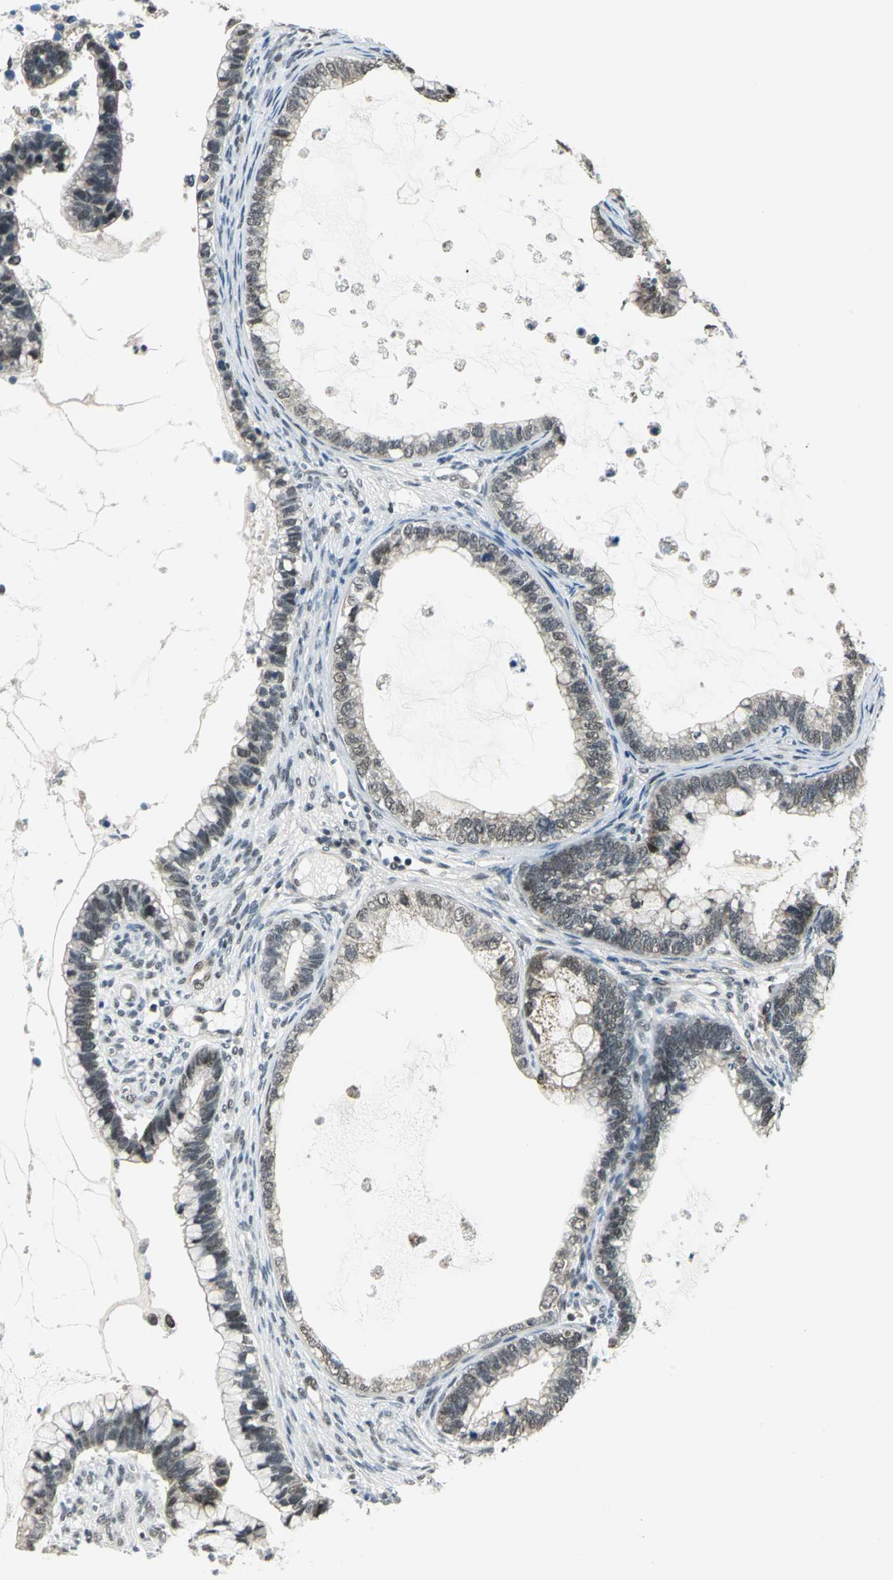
{"staining": {"intensity": "weak", "quantity": "<25%", "location": "cytoplasmic/membranous,nuclear"}, "tissue": "cervical cancer", "cell_type": "Tumor cells", "image_type": "cancer", "snomed": [{"axis": "morphology", "description": "Adenocarcinoma, NOS"}, {"axis": "topography", "description": "Cervix"}], "caption": "DAB (3,3'-diaminobenzidine) immunohistochemical staining of adenocarcinoma (cervical) reveals no significant expression in tumor cells.", "gene": "MTA1", "patient": {"sex": "female", "age": 44}}